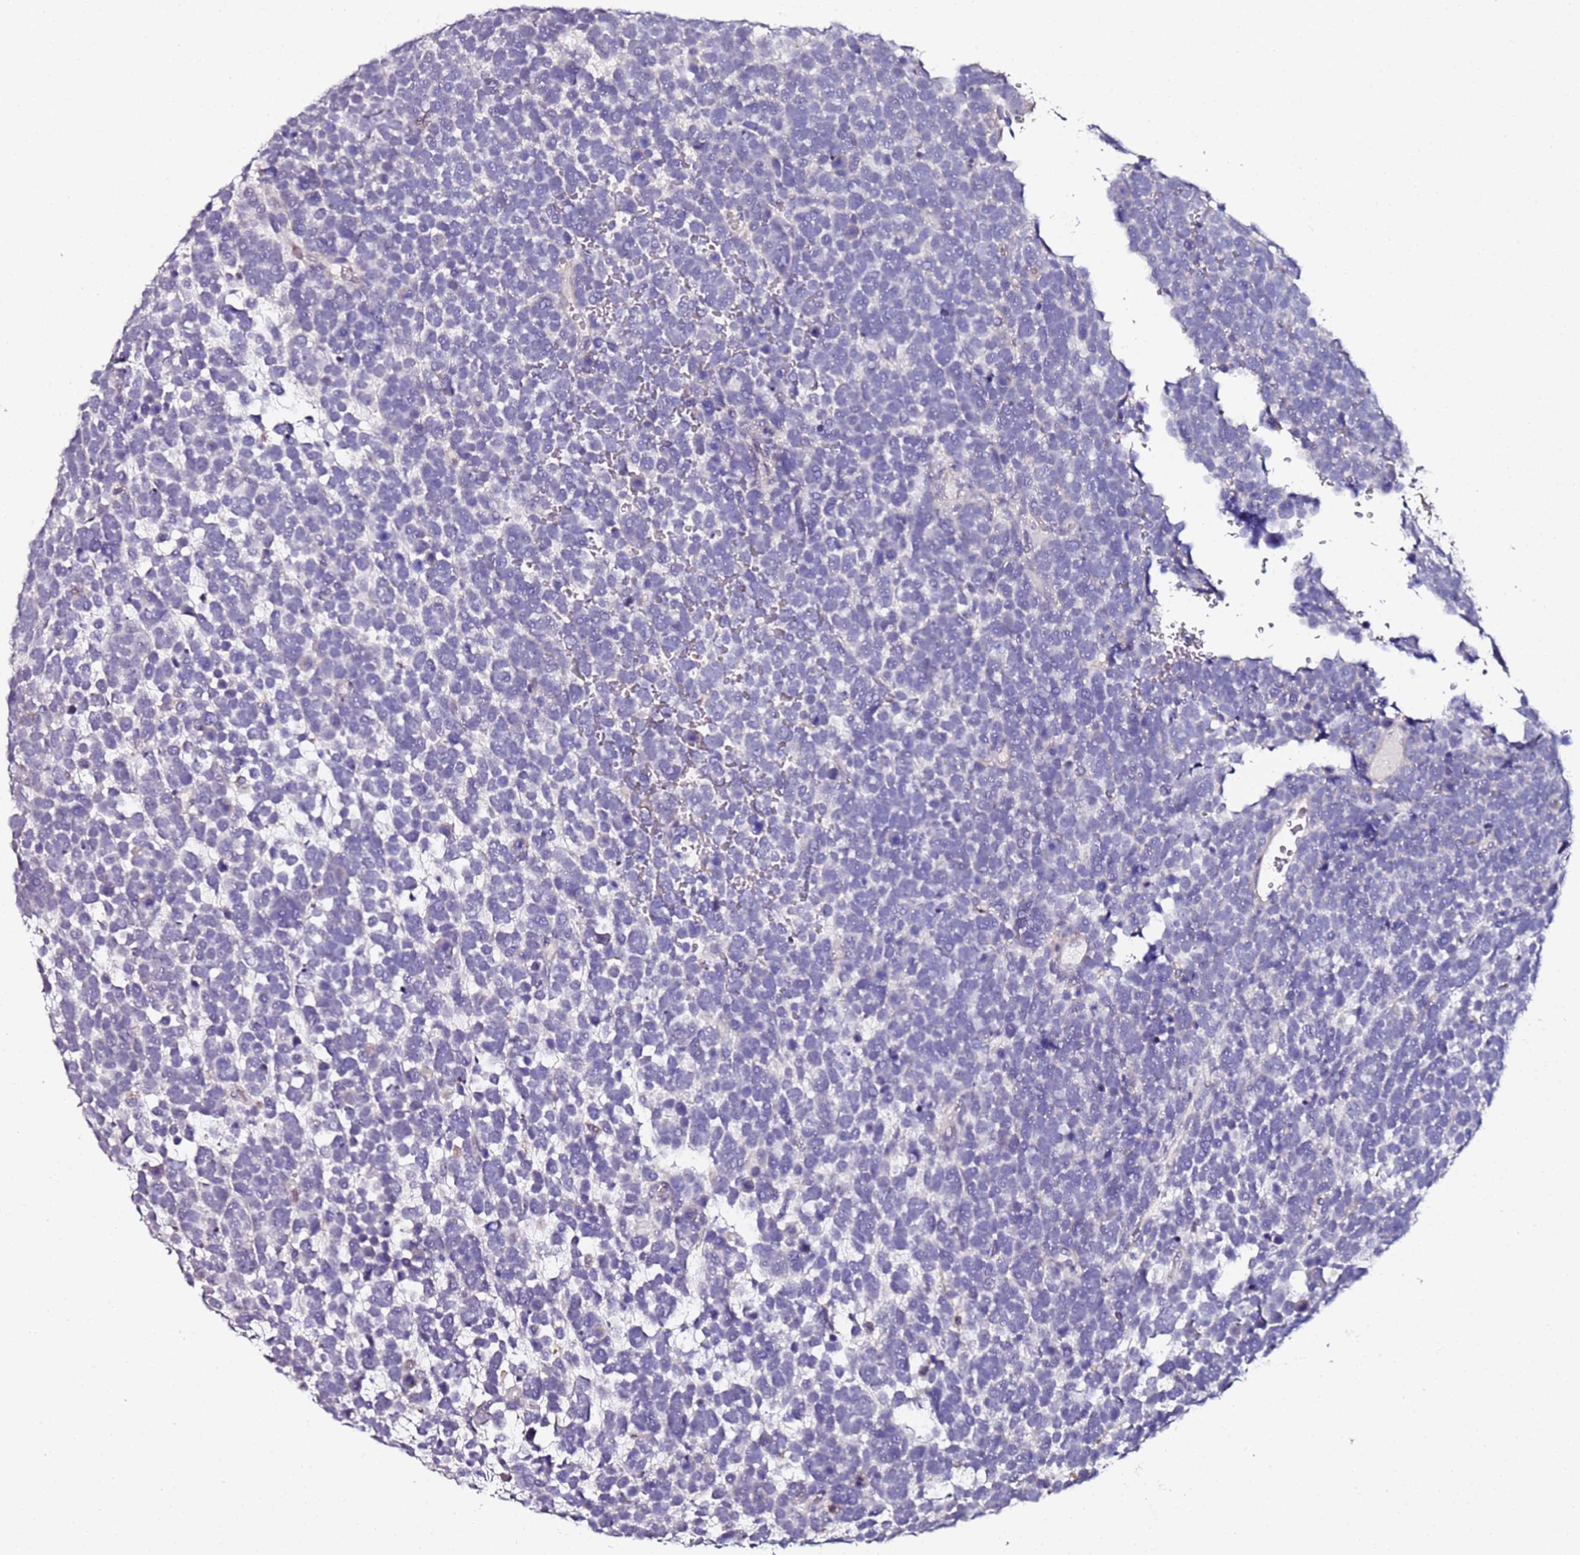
{"staining": {"intensity": "negative", "quantity": "none", "location": "none"}, "tissue": "urothelial cancer", "cell_type": "Tumor cells", "image_type": "cancer", "snomed": [{"axis": "morphology", "description": "Urothelial carcinoma, High grade"}, {"axis": "topography", "description": "Urinary bladder"}], "caption": "Micrograph shows no significant protein staining in tumor cells of high-grade urothelial carcinoma. The staining is performed using DAB (3,3'-diaminobenzidine) brown chromogen with nuclei counter-stained in using hematoxylin.", "gene": "C3orf80", "patient": {"sex": "female", "age": 82}}